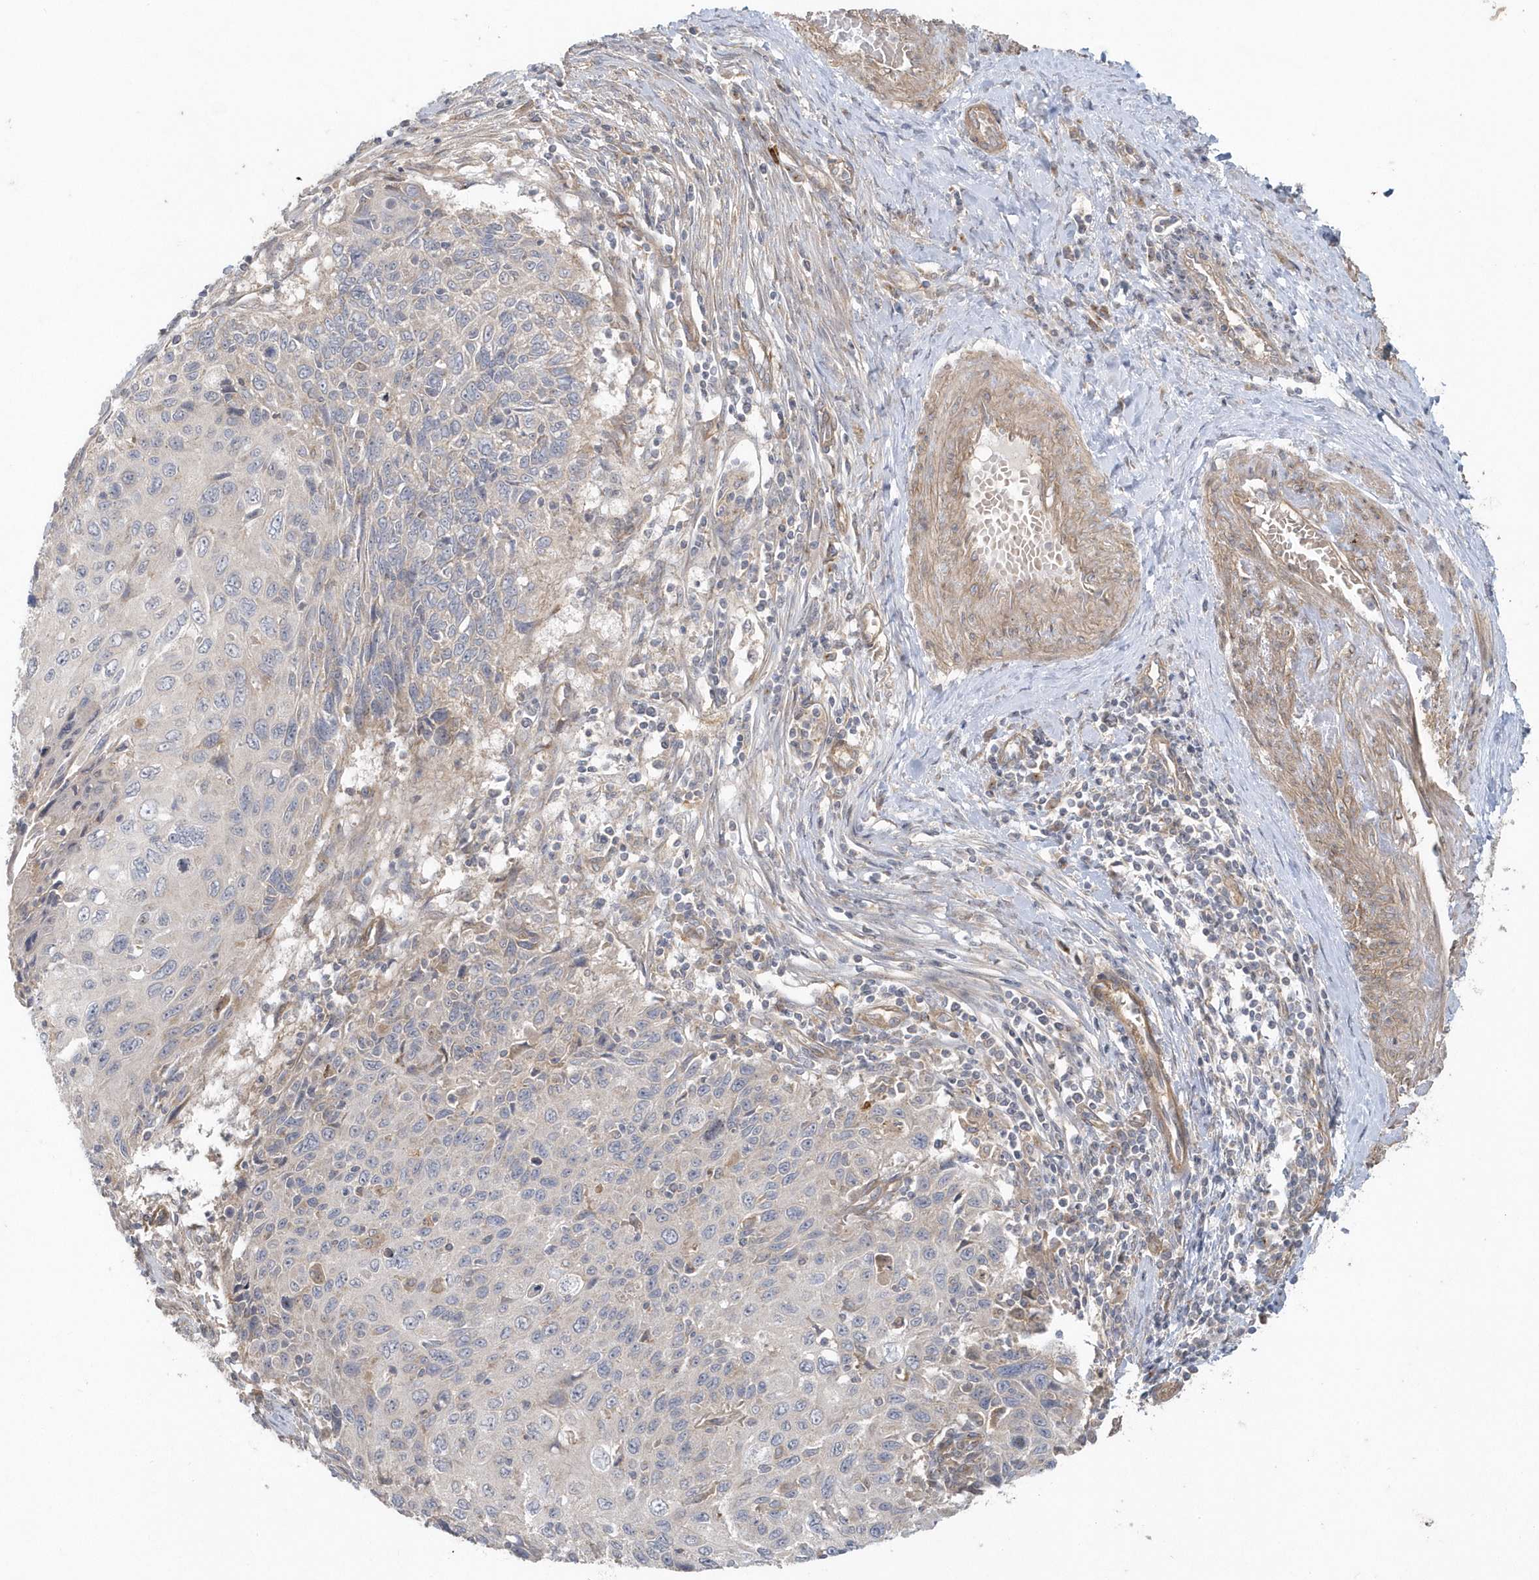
{"staining": {"intensity": "negative", "quantity": "none", "location": "none"}, "tissue": "cervical cancer", "cell_type": "Tumor cells", "image_type": "cancer", "snomed": [{"axis": "morphology", "description": "Squamous cell carcinoma, NOS"}, {"axis": "topography", "description": "Cervix"}], "caption": "Human cervical squamous cell carcinoma stained for a protein using immunohistochemistry (IHC) reveals no positivity in tumor cells.", "gene": "ACTR1A", "patient": {"sex": "female", "age": 70}}